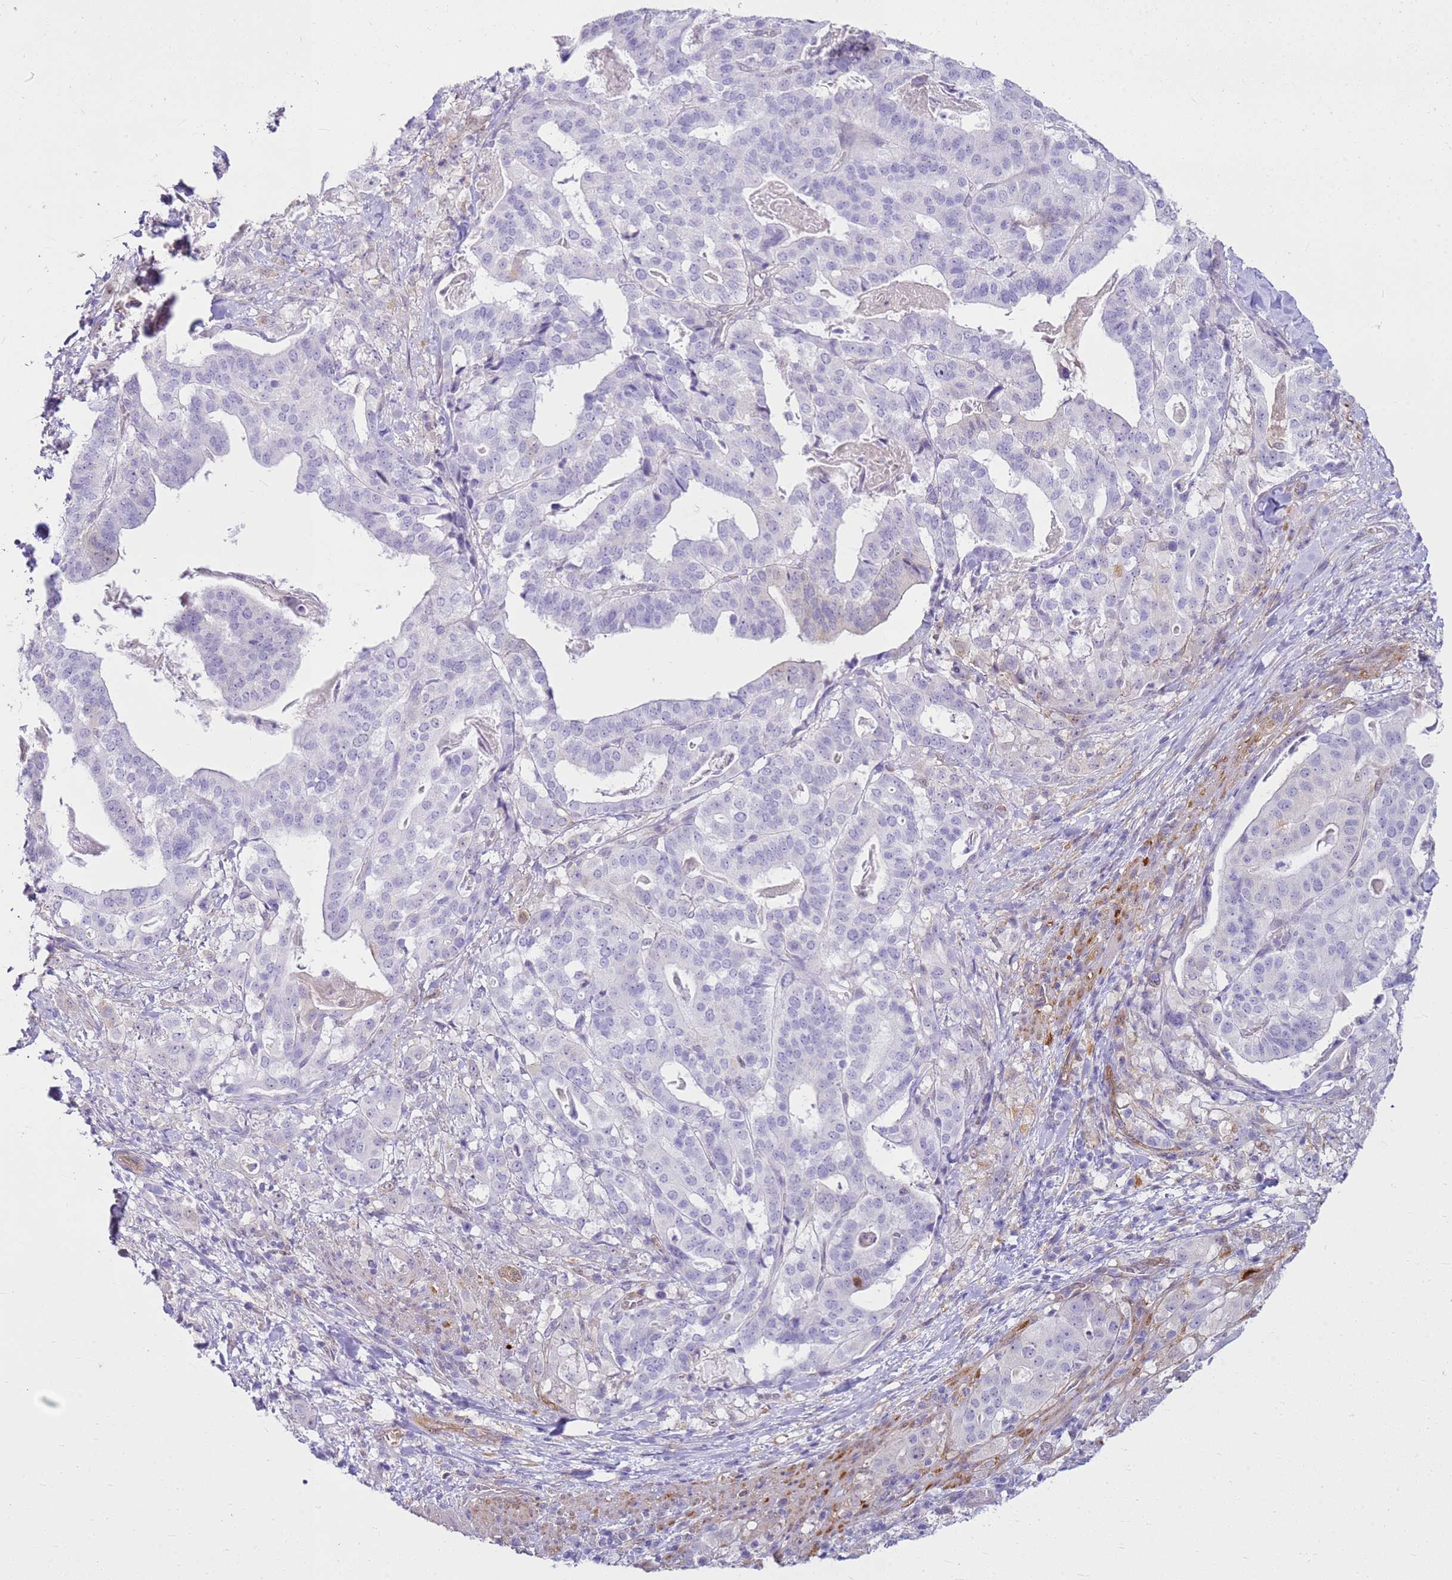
{"staining": {"intensity": "negative", "quantity": "none", "location": "none"}, "tissue": "stomach cancer", "cell_type": "Tumor cells", "image_type": "cancer", "snomed": [{"axis": "morphology", "description": "Adenocarcinoma, NOS"}, {"axis": "topography", "description": "Stomach"}], "caption": "This is an immunohistochemistry micrograph of human adenocarcinoma (stomach). There is no positivity in tumor cells.", "gene": "HSPB1", "patient": {"sex": "male", "age": 48}}